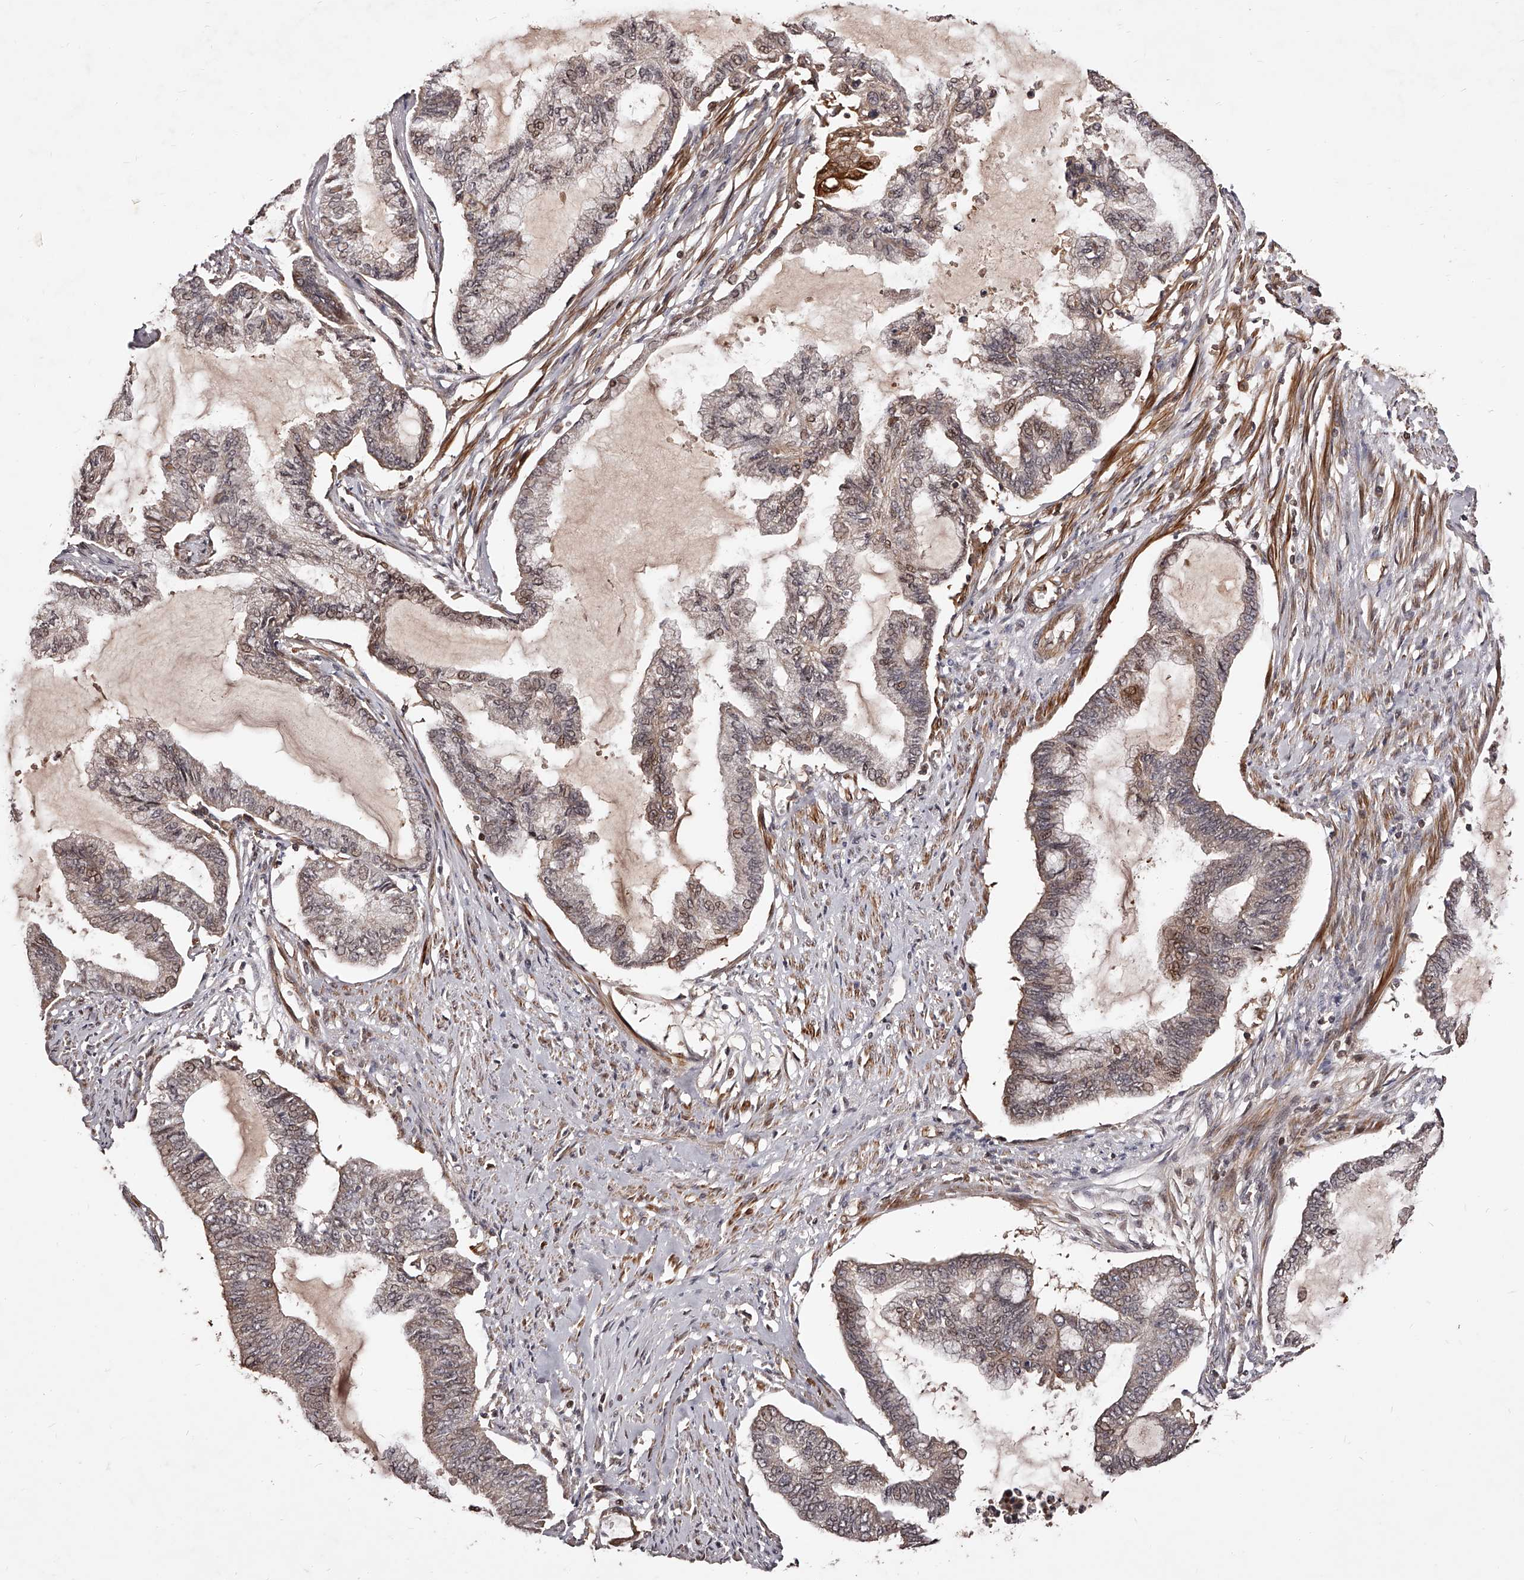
{"staining": {"intensity": "weak", "quantity": "25%-75%", "location": "nuclear"}, "tissue": "endometrial cancer", "cell_type": "Tumor cells", "image_type": "cancer", "snomed": [{"axis": "morphology", "description": "Adenocarcinoma, NOS"}, {"axis": "topography", "description": "Endometrium"}], "caption": "About 25%-75% of tumor cells in human endometrial adenocarcinoma display weak nuclear protein expression as visualized by brown immunohistochemical staining.", "gene": "CUL7", "patient": {"sex": "female", "age": 86}}